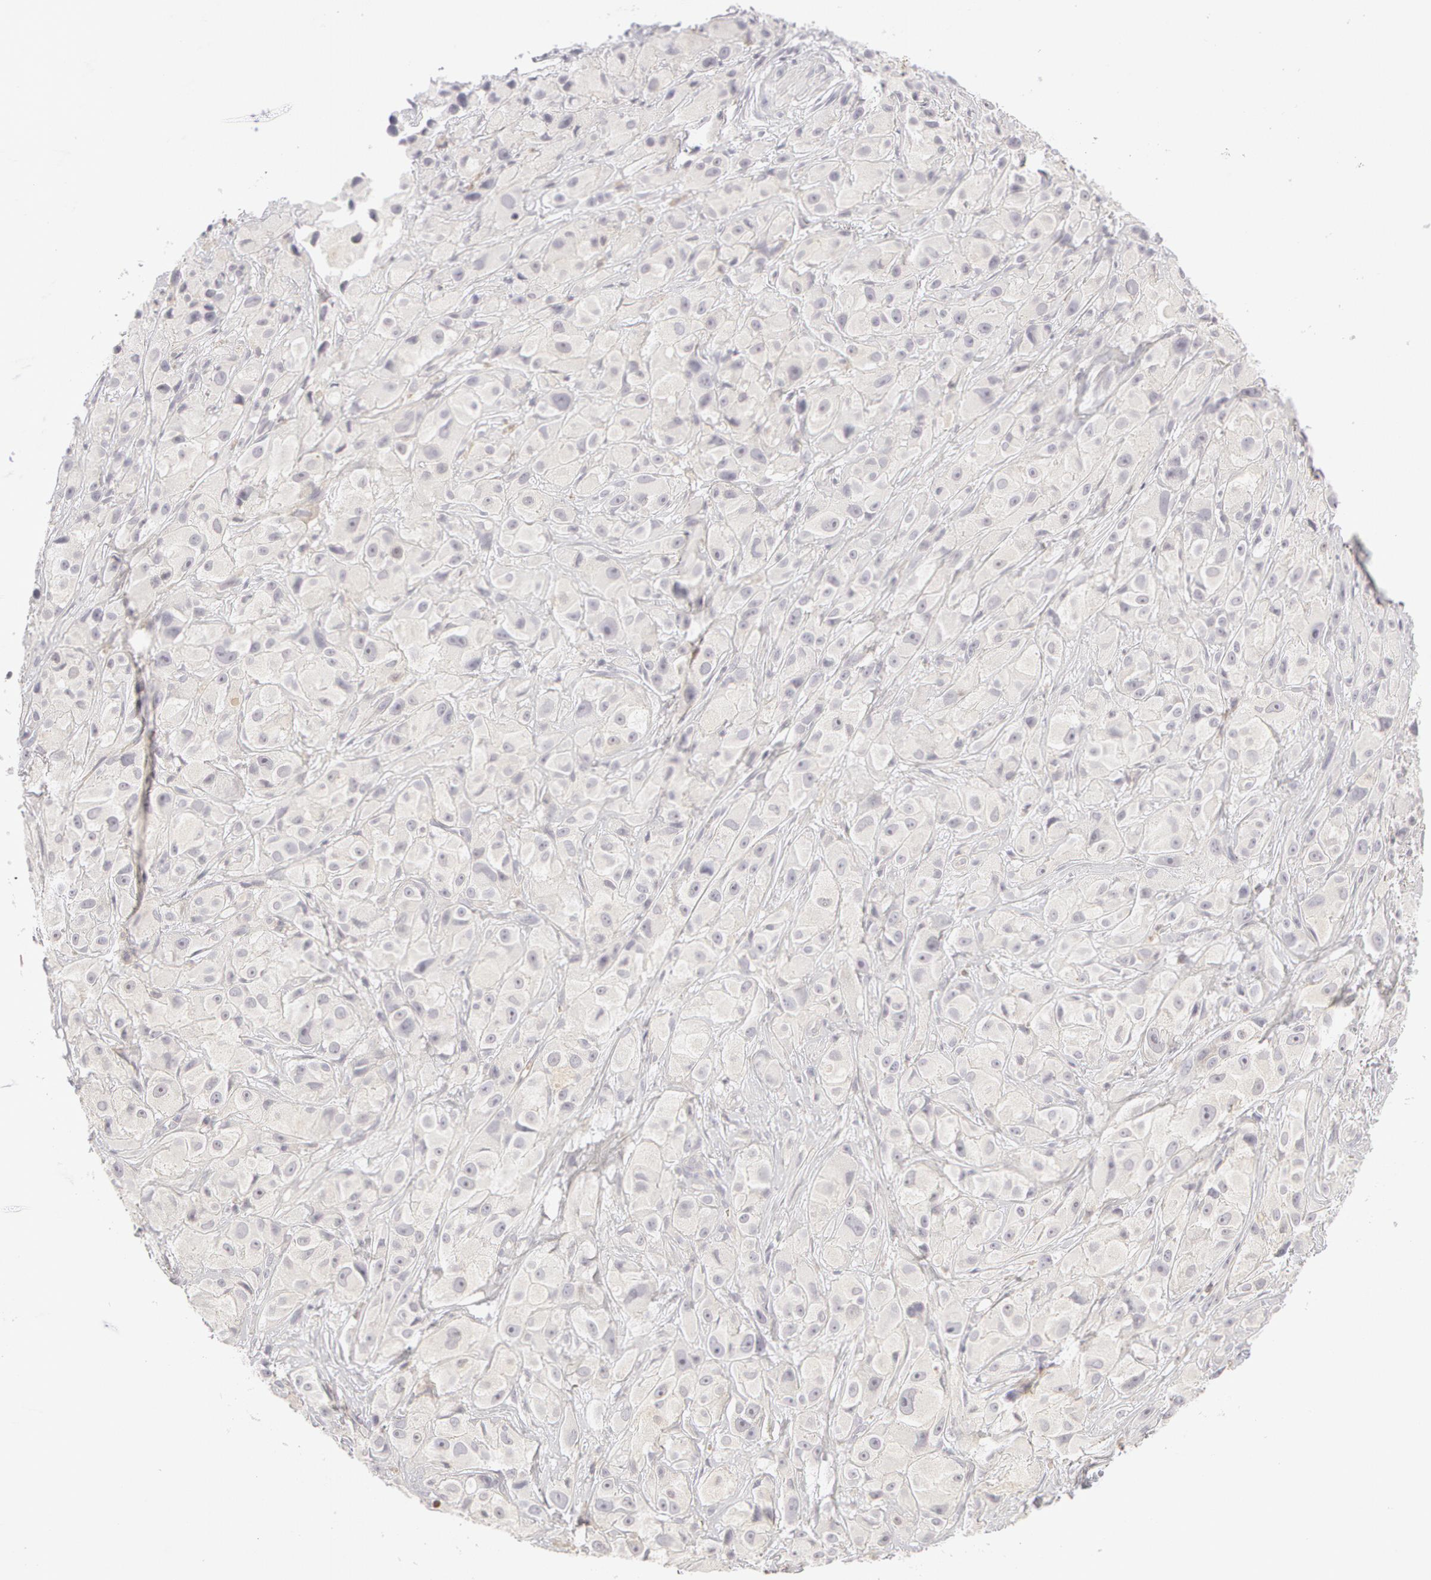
{"staining": {"intensity": "negative", "quantity": "none", "location": "none"}, "tissue": "melanoma", "cell_type": "Tumor cells", "image_type": "cancer", "snomed": [{"axis": "morphology", "description": "Malignant melanoma, NOS"}, {"axis": "topography", "description": "Skin"}], "caption": "A photomicrograph of human melanoma is negative for staining in tumor cells.", "gene": "ABCB1", "patient": {"sex": "male", "age": 56}}